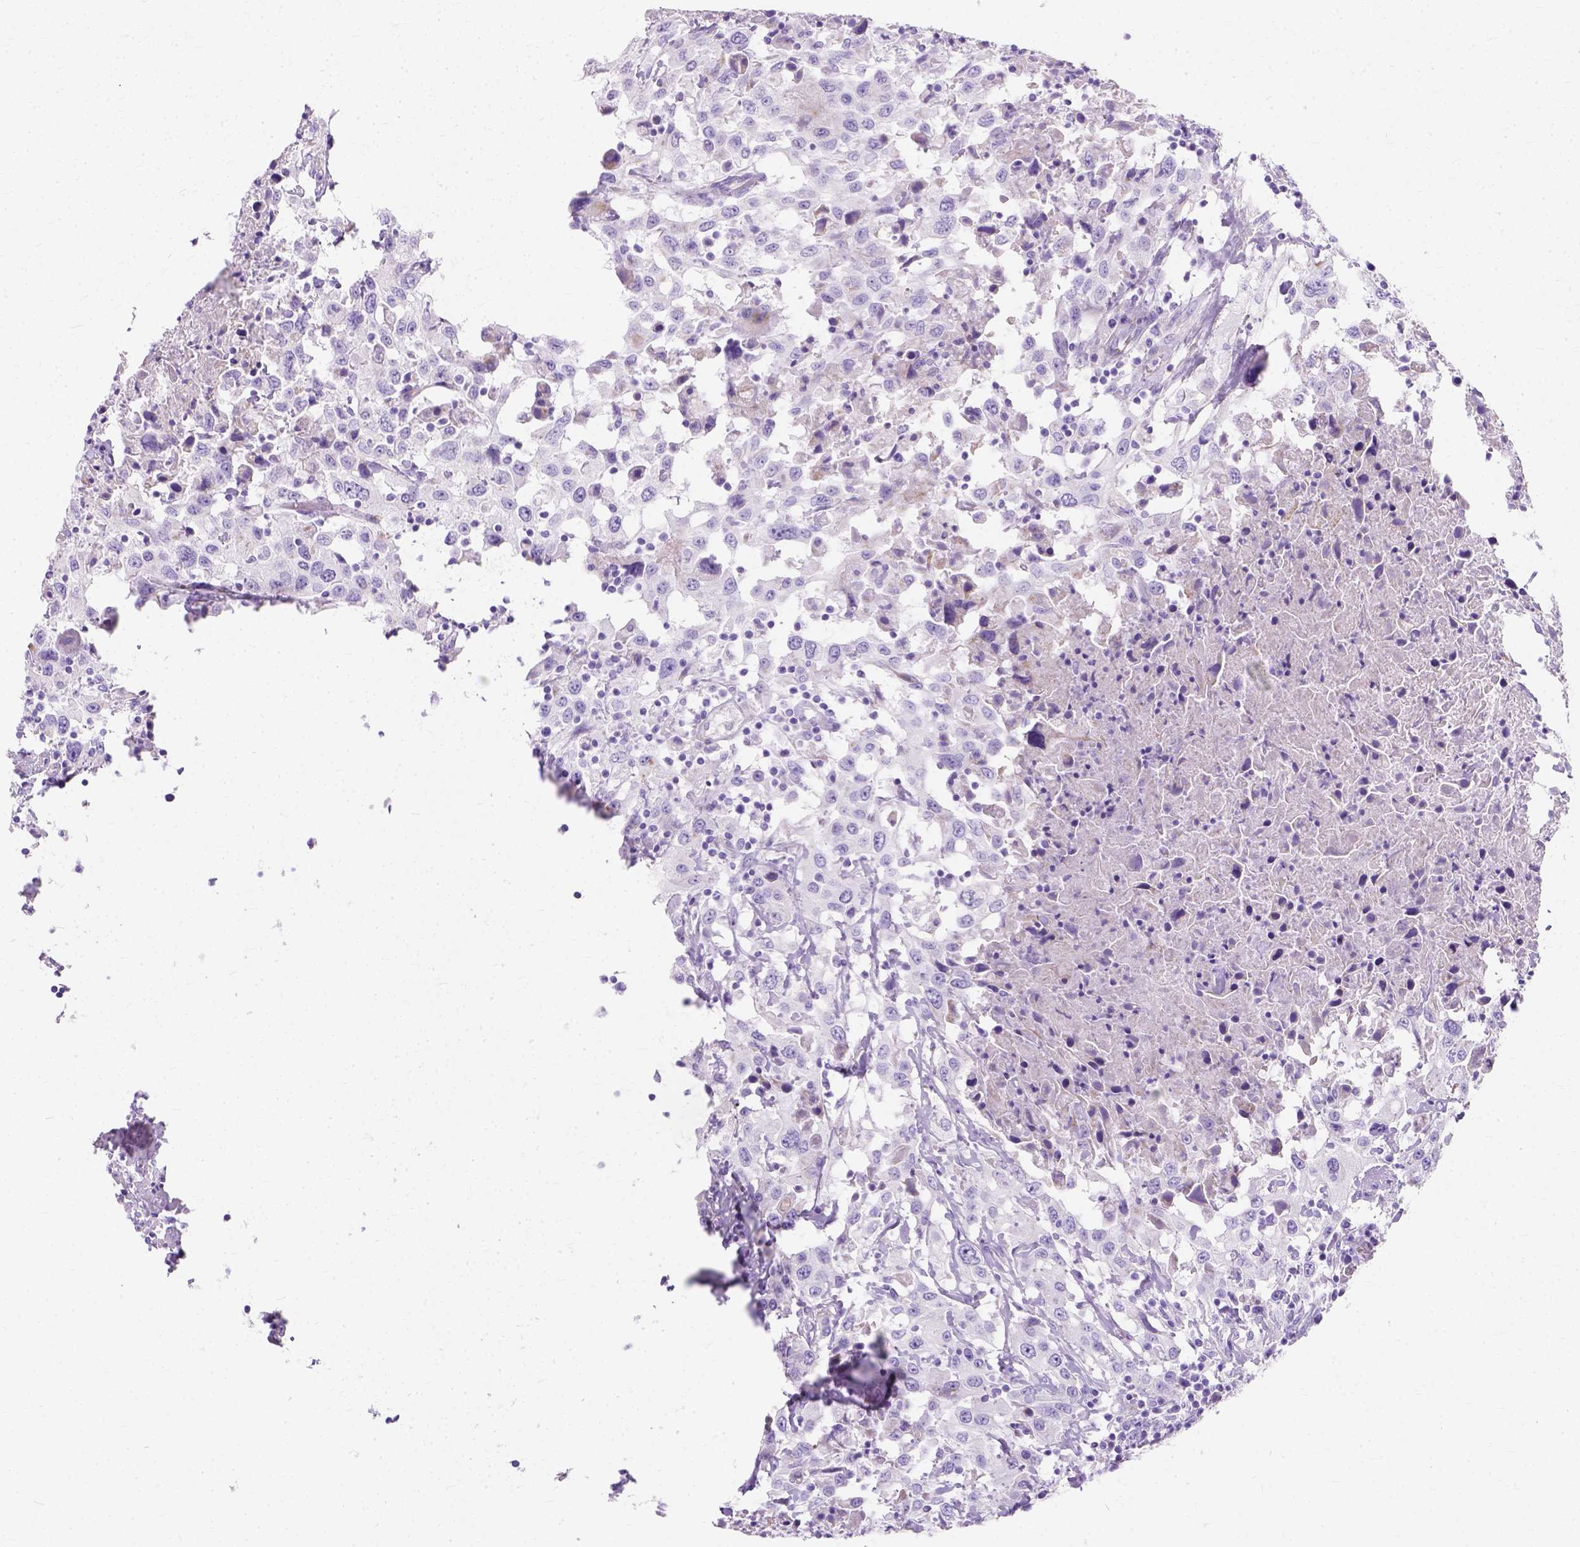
{"staining": {"intensity": "negative", "quantity": "none", "location": "none"}, "tissue": "urothelial cancer", "cell_type": "Tumor cells", "image_type": "cancer", "snomed": [{"axis": "morphology", "description": "Urothelial carcinoma, High grade"}, {"axis": "topography", "description": "Urinary bladder"}], "caption": "Immunohistochemistry of human high-grade urothelial carcinoma reveals no positivity in tumor cells.", "gene": "MYH15", "patient": {"sex": "male", "age": 61}}